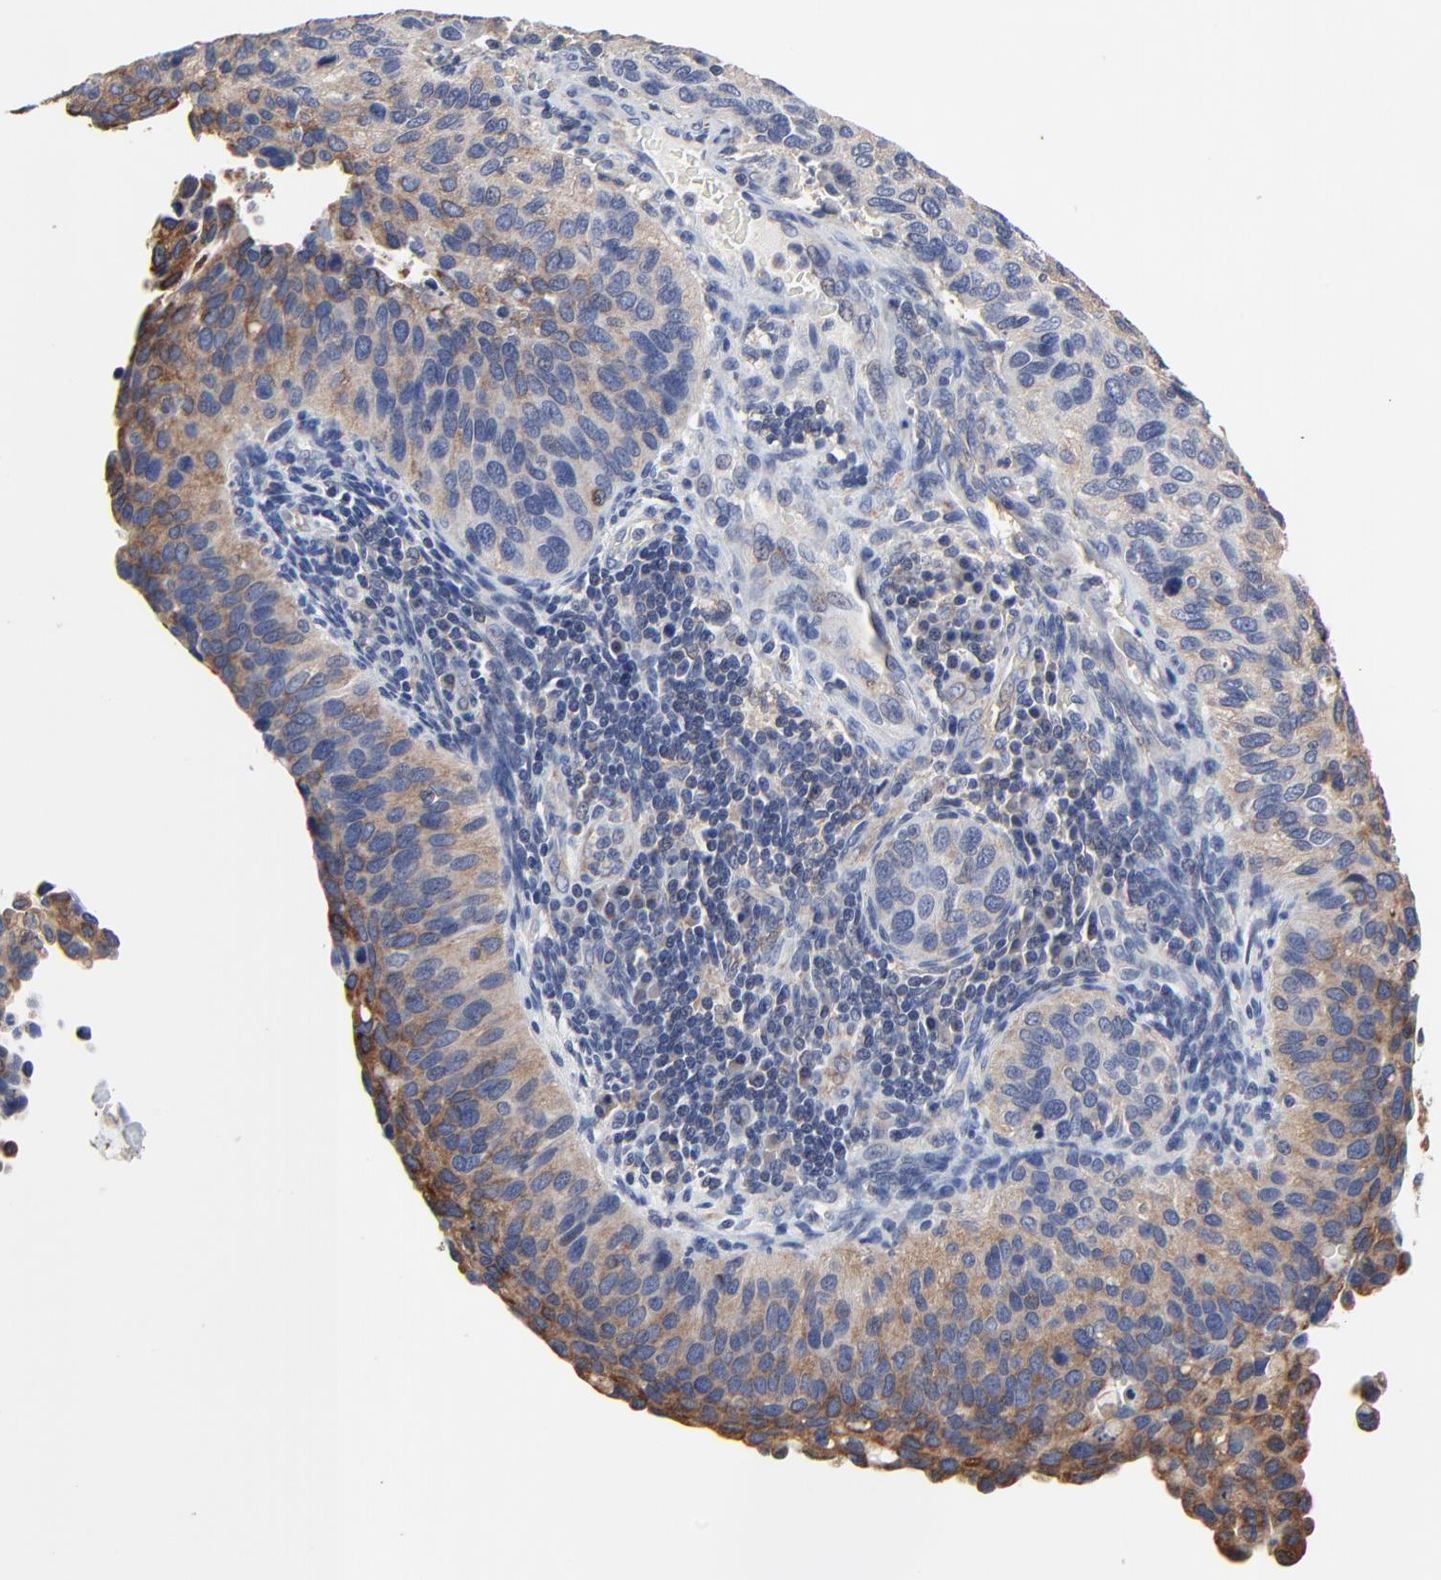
{"staining": {"intensity": "moderate", "quantity": ">75%", "location": "cytoplasmic/membranous"}, "tissue": "cervical cancer", "cell_type": "Tumor cells", "image_type": "cancer", "snomed": [{"axis": "morphology", "description": "Adenocarcinoma, NOS"}, {"axis": "topography", "description": "Cervix"}], "caption": "Tumor cells exhibit moderate cytoplasmic/membranous expression in approximately >75% of cells in adenocarcinoma (cervical). (DAB (3,3'-diaminobenzidine) IHC, brown staining for protein, blue staining for nuclei).", "gene": "NXF3", "patient": {"sex": "female", "age": 29}}